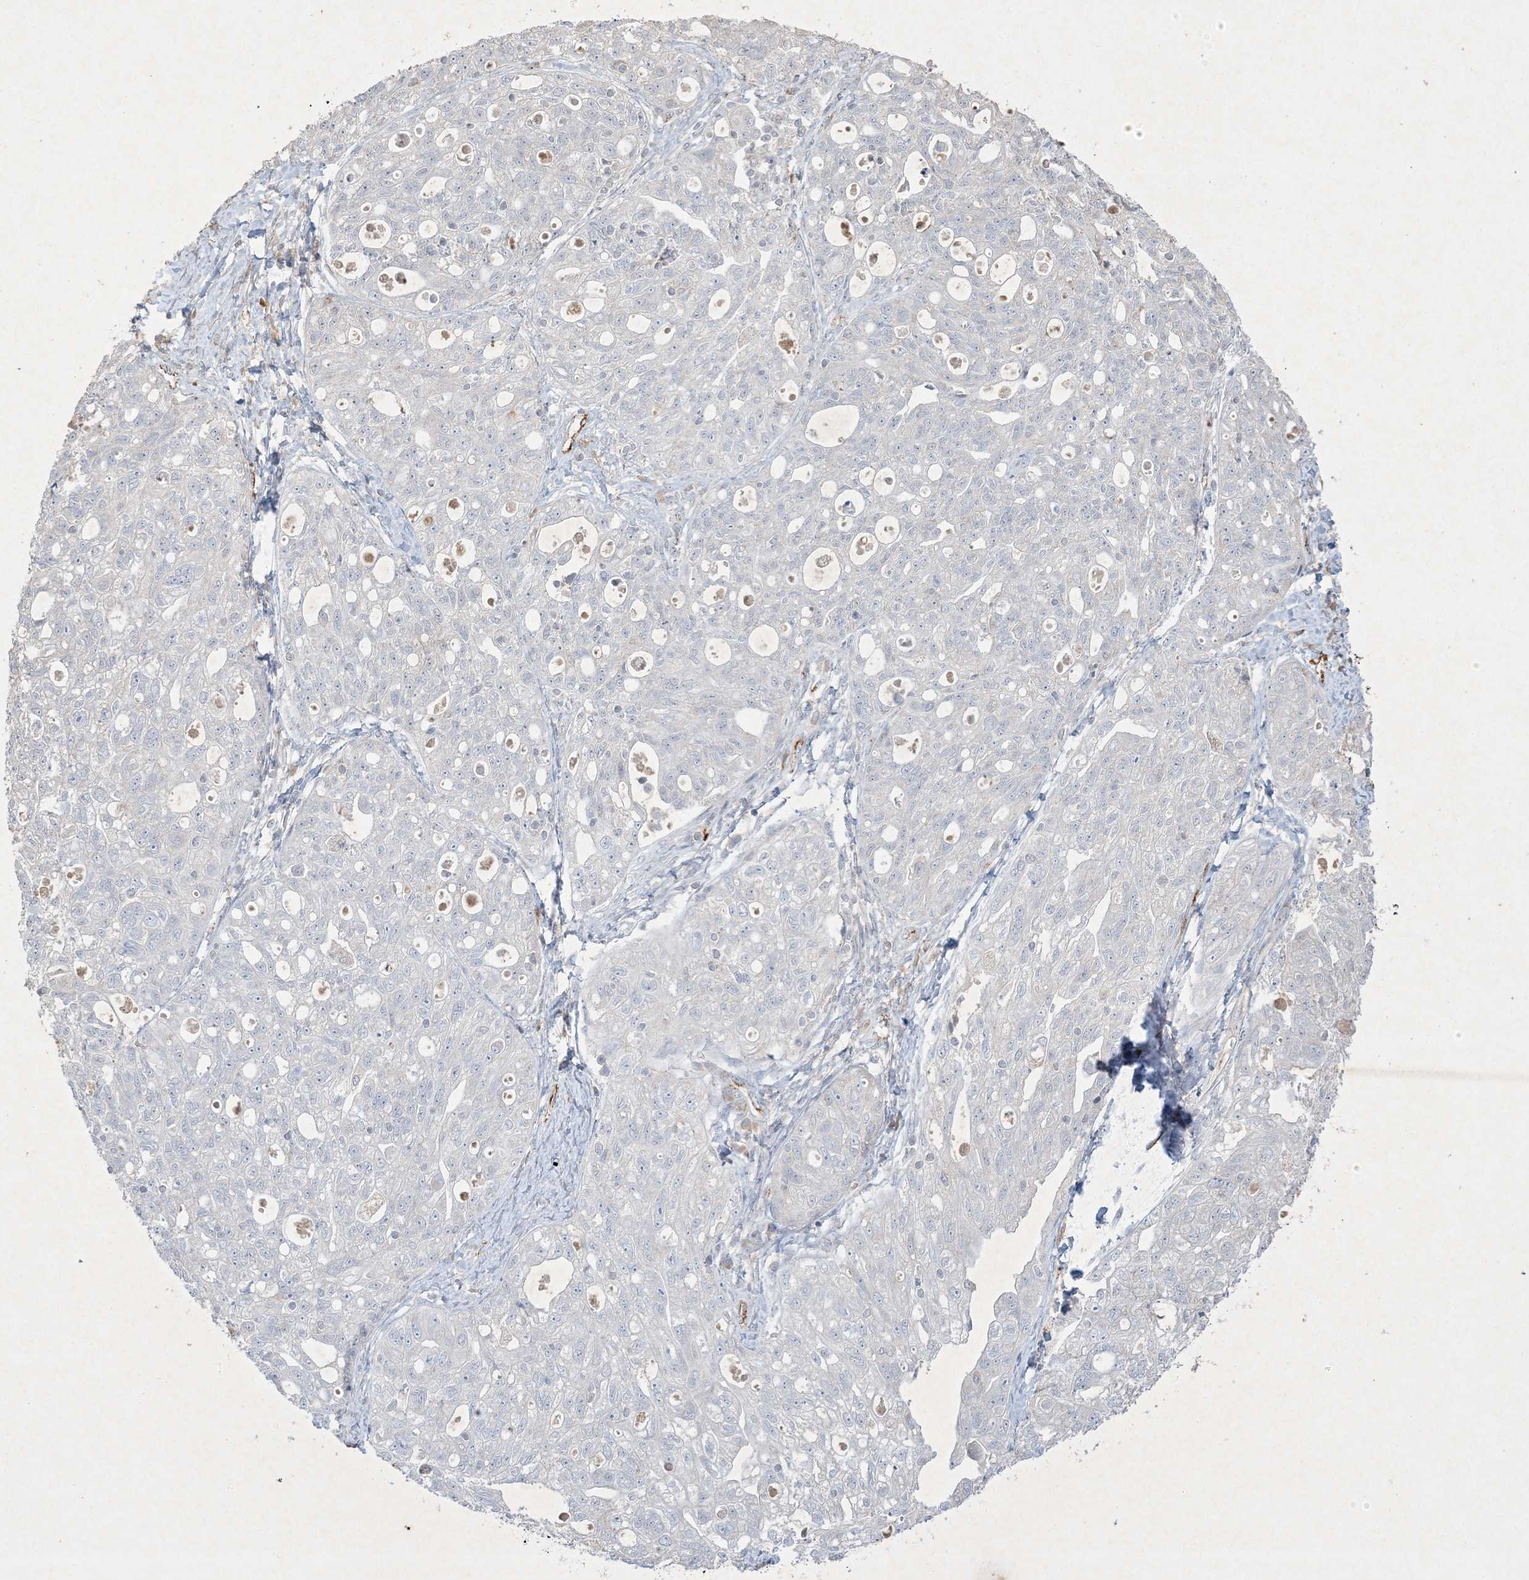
{"staining": {"intensity": "negative", "quantity": "none", "location": "none"}, "tissue": "ovarian cancer", "cell_type": "Tumor cells", "image_type": "cancer", "snomed": [{"axis": "morphology", "description": "Carcinoma, NOS"}, {"axis": "morphology", "description": "Cystadenocarcinoma, serous, NOS"}, {"axis": "topography", "description": "Ovary"}], "caption": "The immunohistochemistry (IHC) photomicrograph has no significant expression in tumor cells of ovarian cancer tissue.", "gene": "PRSS36", "patient": {"sex": "female", "age": 69}}